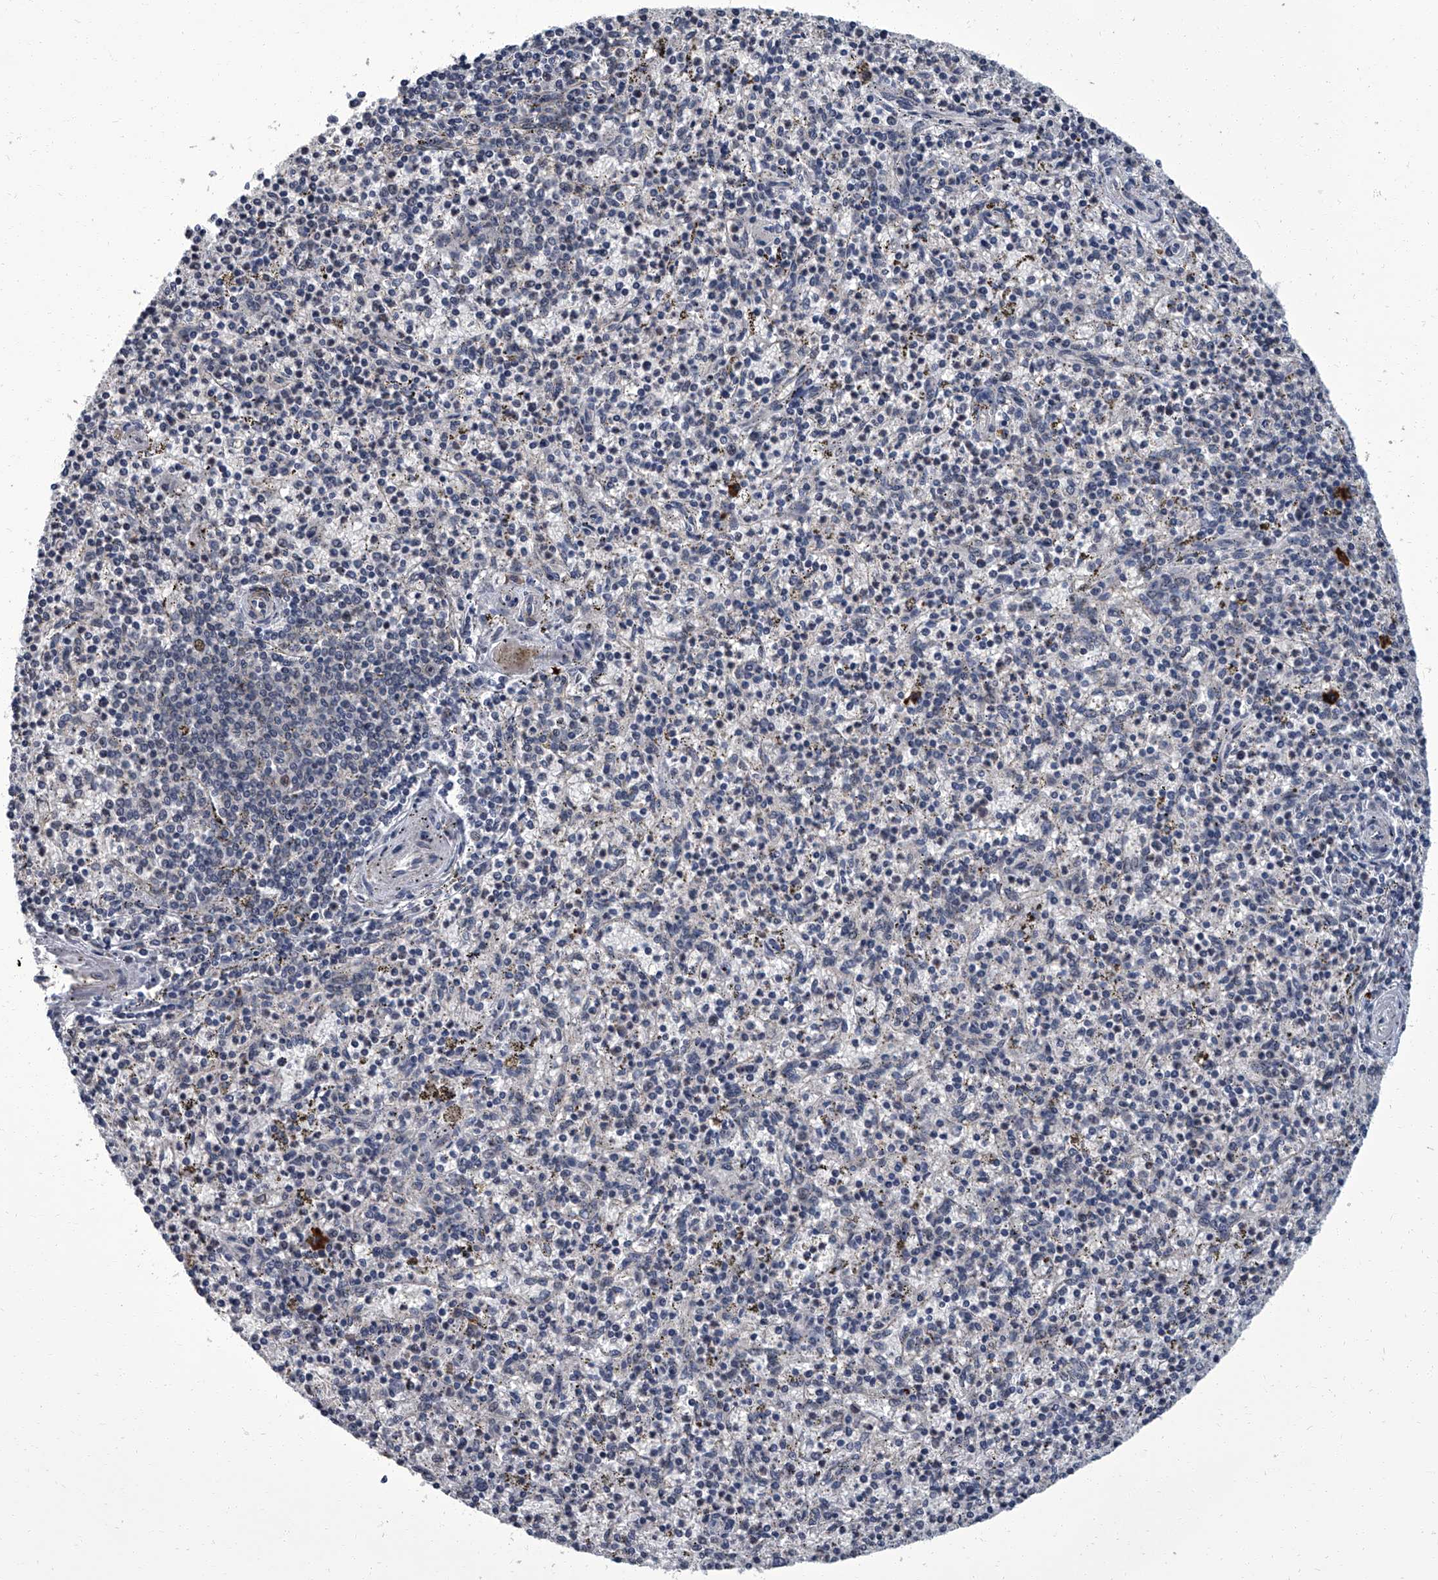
{"staining": {"intensity": "negative", "quantity": "none", "location": "none"}, "tissue": "spleen", "cell_type": "Cells in red pulp", "image_type": "normal", "snomed": [{"axis": "morphology", "description": "Normal tissue, NOS"}, {"axis": "topography", "description": "Spleen"}], "caption": "IHC micrograph of normal human spleen stained for a protein (brown), which reveals no positivity in cells in red pulp. (IHC, brightfield microscopy, high magnification).", "gene": "ZNF274", "patient": {"sex": "male", "age": 72}}